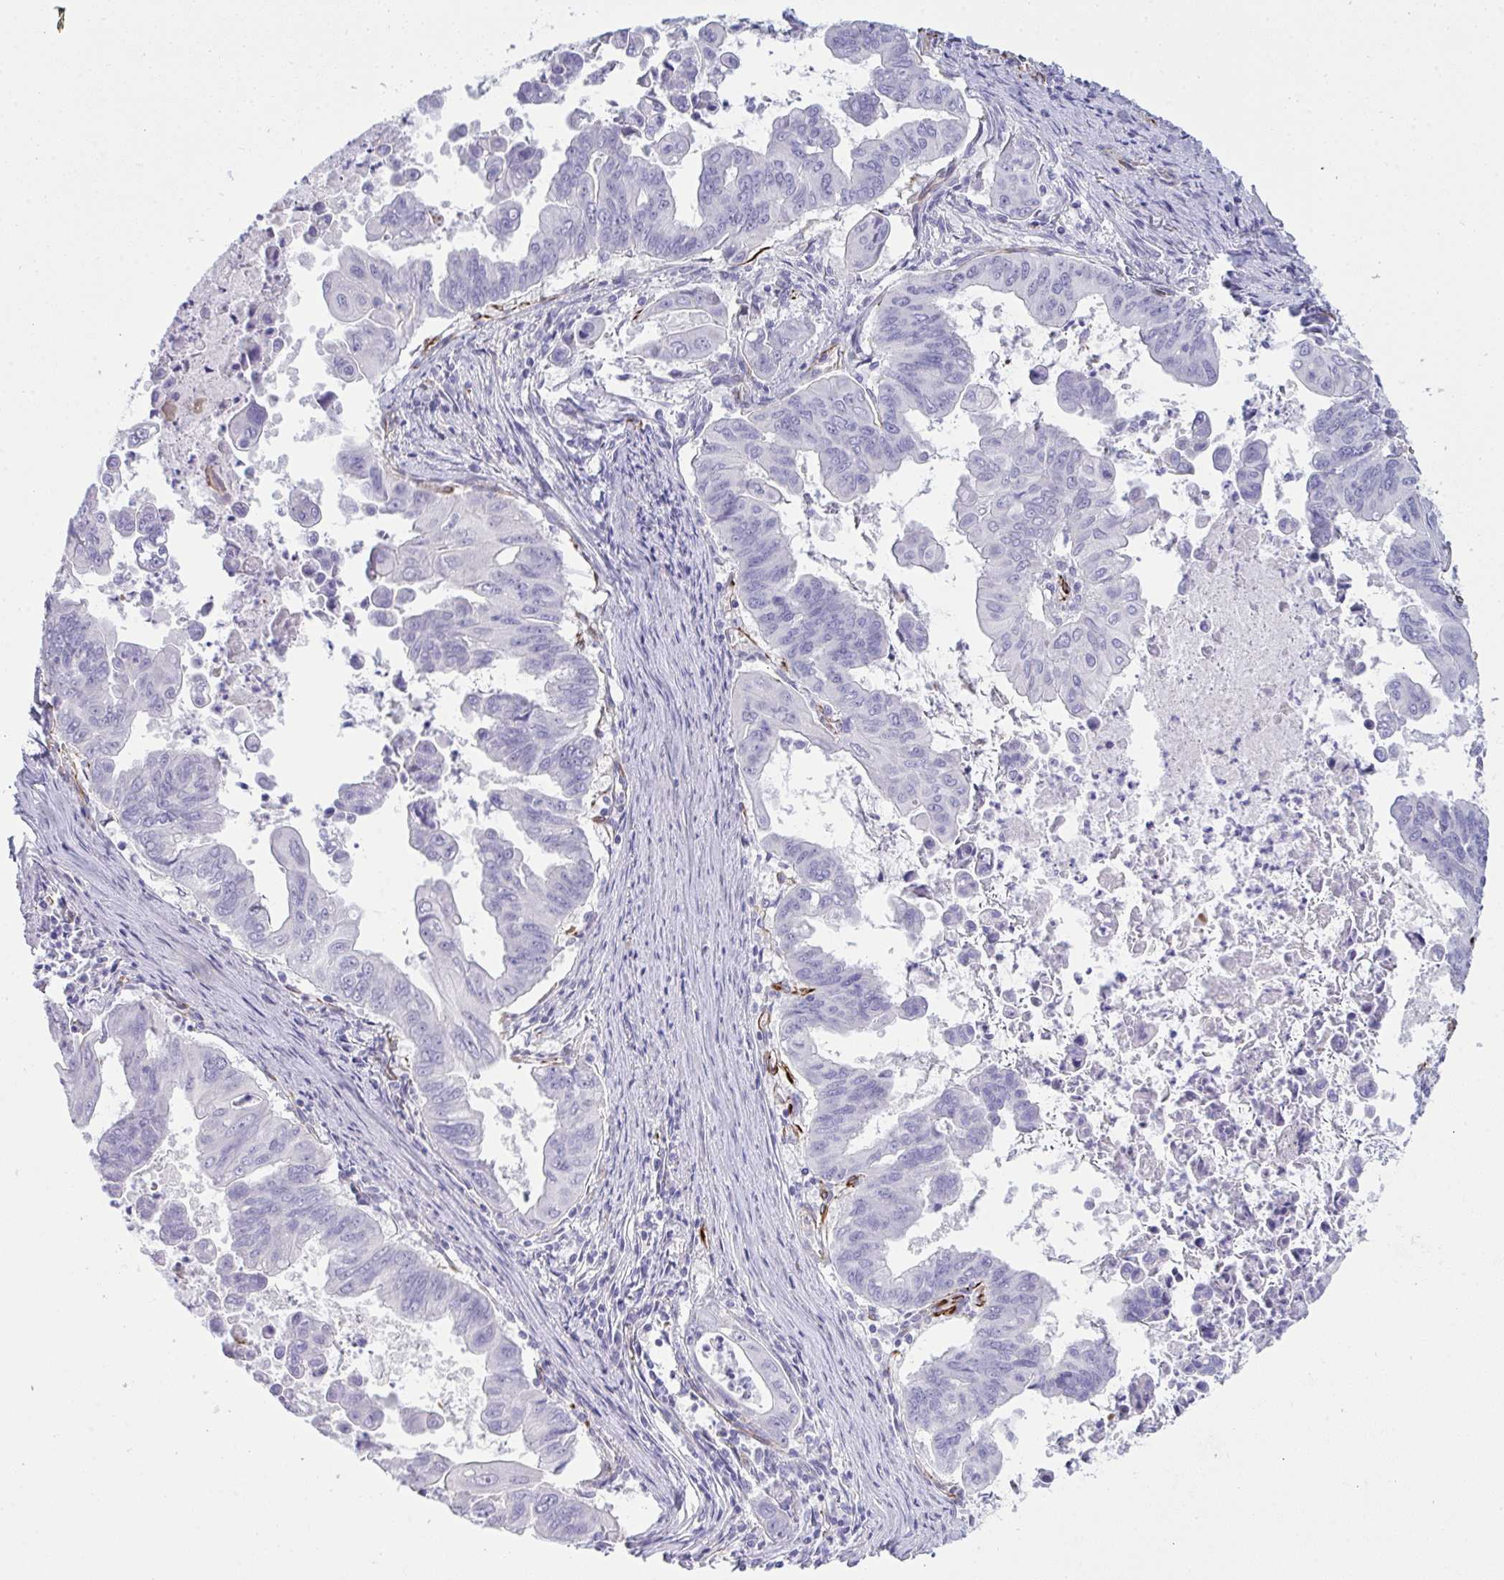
{"staining": {"intensity": "negative", "quantity": "none", "location": "none"}, "tissue": "stomach cancer", "cell_type": "Tumor cells", "image_type": "cancer", "snomed": [{"axis": "morphology", "description": "Adenocarcinoma, NOS"}, {"axis": "topography", "description": "Stomach, upper"}], "caption": "DAB immunohistochemical staining of human stomach cancer (adenocarcinoma) displays no significant staining in tumor cells.", "gene": "SLC35B1", "patient": {"sex": "male", "age": 80}}